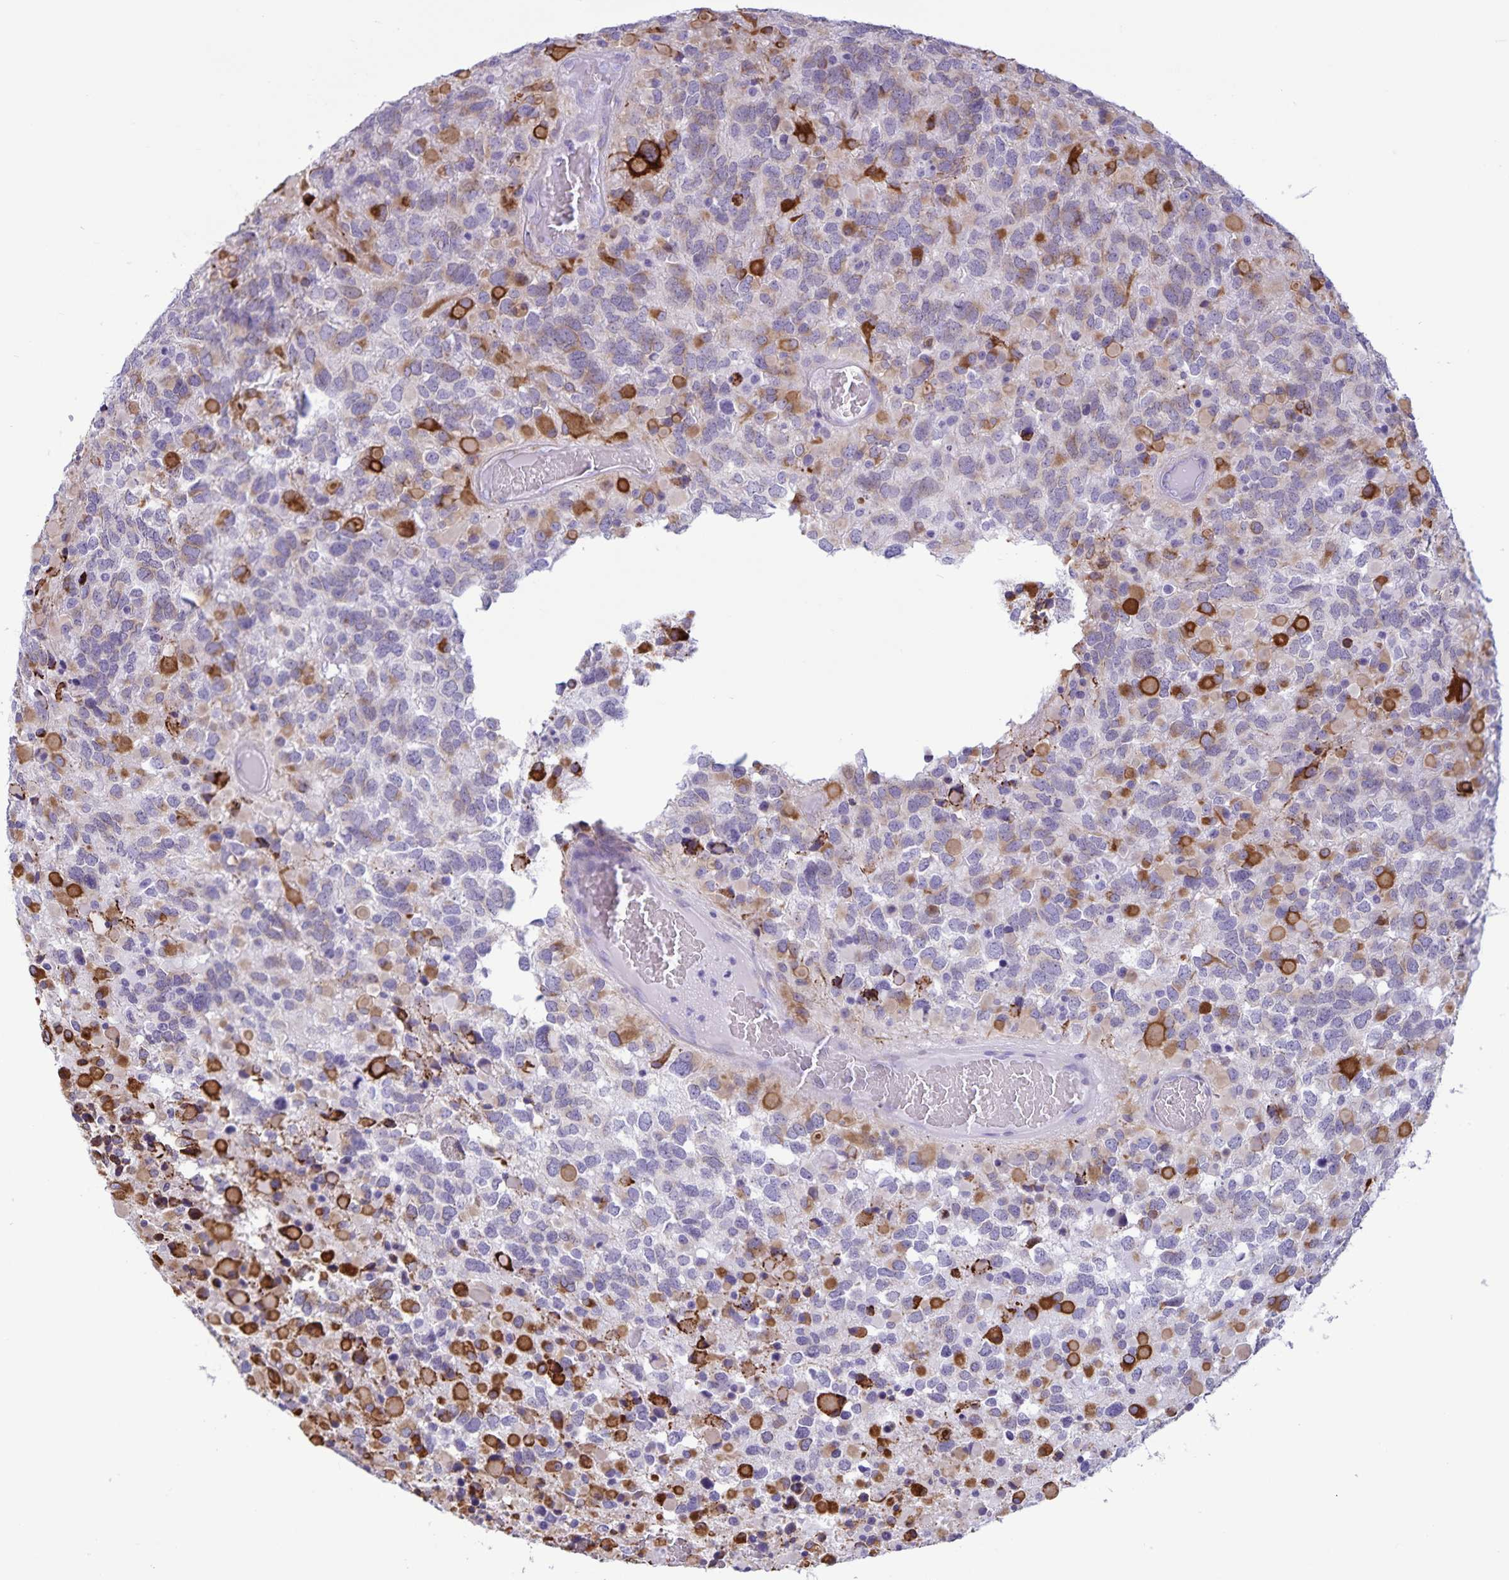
{"staining": {"intensity": "strong", "quantity": "<25%", "location": "cytoplasmic/membranous"}, "tissue": "glioma", "cell_type": "Tumor cells", "image_type": "cancer", "snomed": [{"axis": "morphology", "description": "Glioma, malignant, High grade"}, {"axis": "topography", "description": "Brain"}], "caption": "Tumor cells exhibit medium levels of strong cytoplasmic/membranous positivity in approximately <25% of cells in malignant glioma (high-grade).", "gene": "RCN1", "patient": {"sex": "female", "age": 40}}